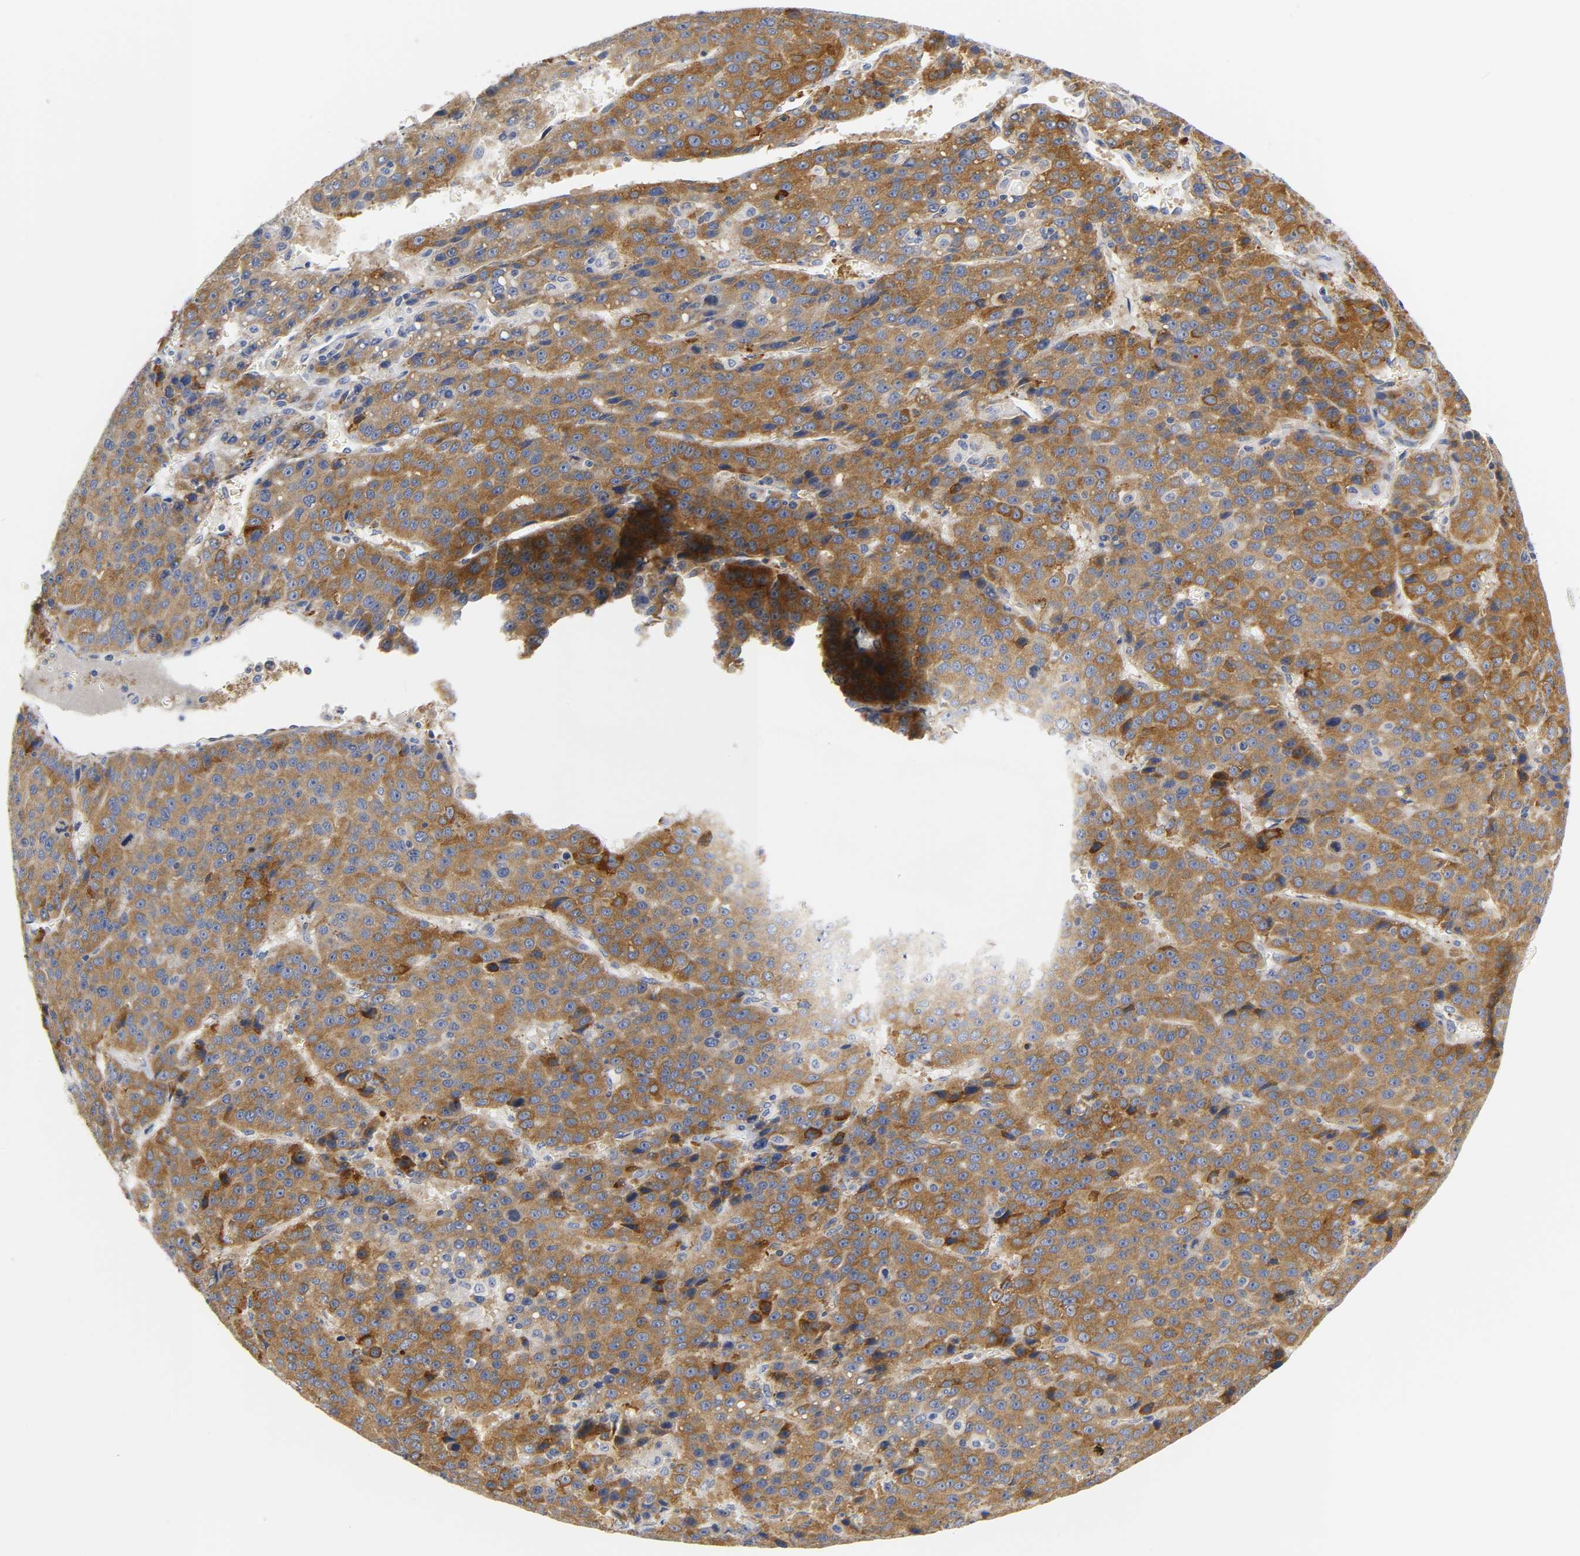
{"staining": {"intensity": "strong", "quantity": ">75%", "location": "cytoplasmic/membranous"}, "tissue": "liver cancer", "cell_type": "Tumor cells", "image_type": "cancer", "snomed": [{"axis": "morphology", "description": "Carcinoma, Hepatocellular, NOS"}, {"axis": "topography", "description": "Liver"}], "caption": "Liver cancer (hepatocellular carcinoma) tissue displays strong cytoplasmic/membranous staining in approximately >75% of tumor cells, visualized by immunohistochemistry. (DAB IHC with brightfield microscopy, high magnification).", "gene": "REL", "patient": {"sex": "female", "age": 53}}